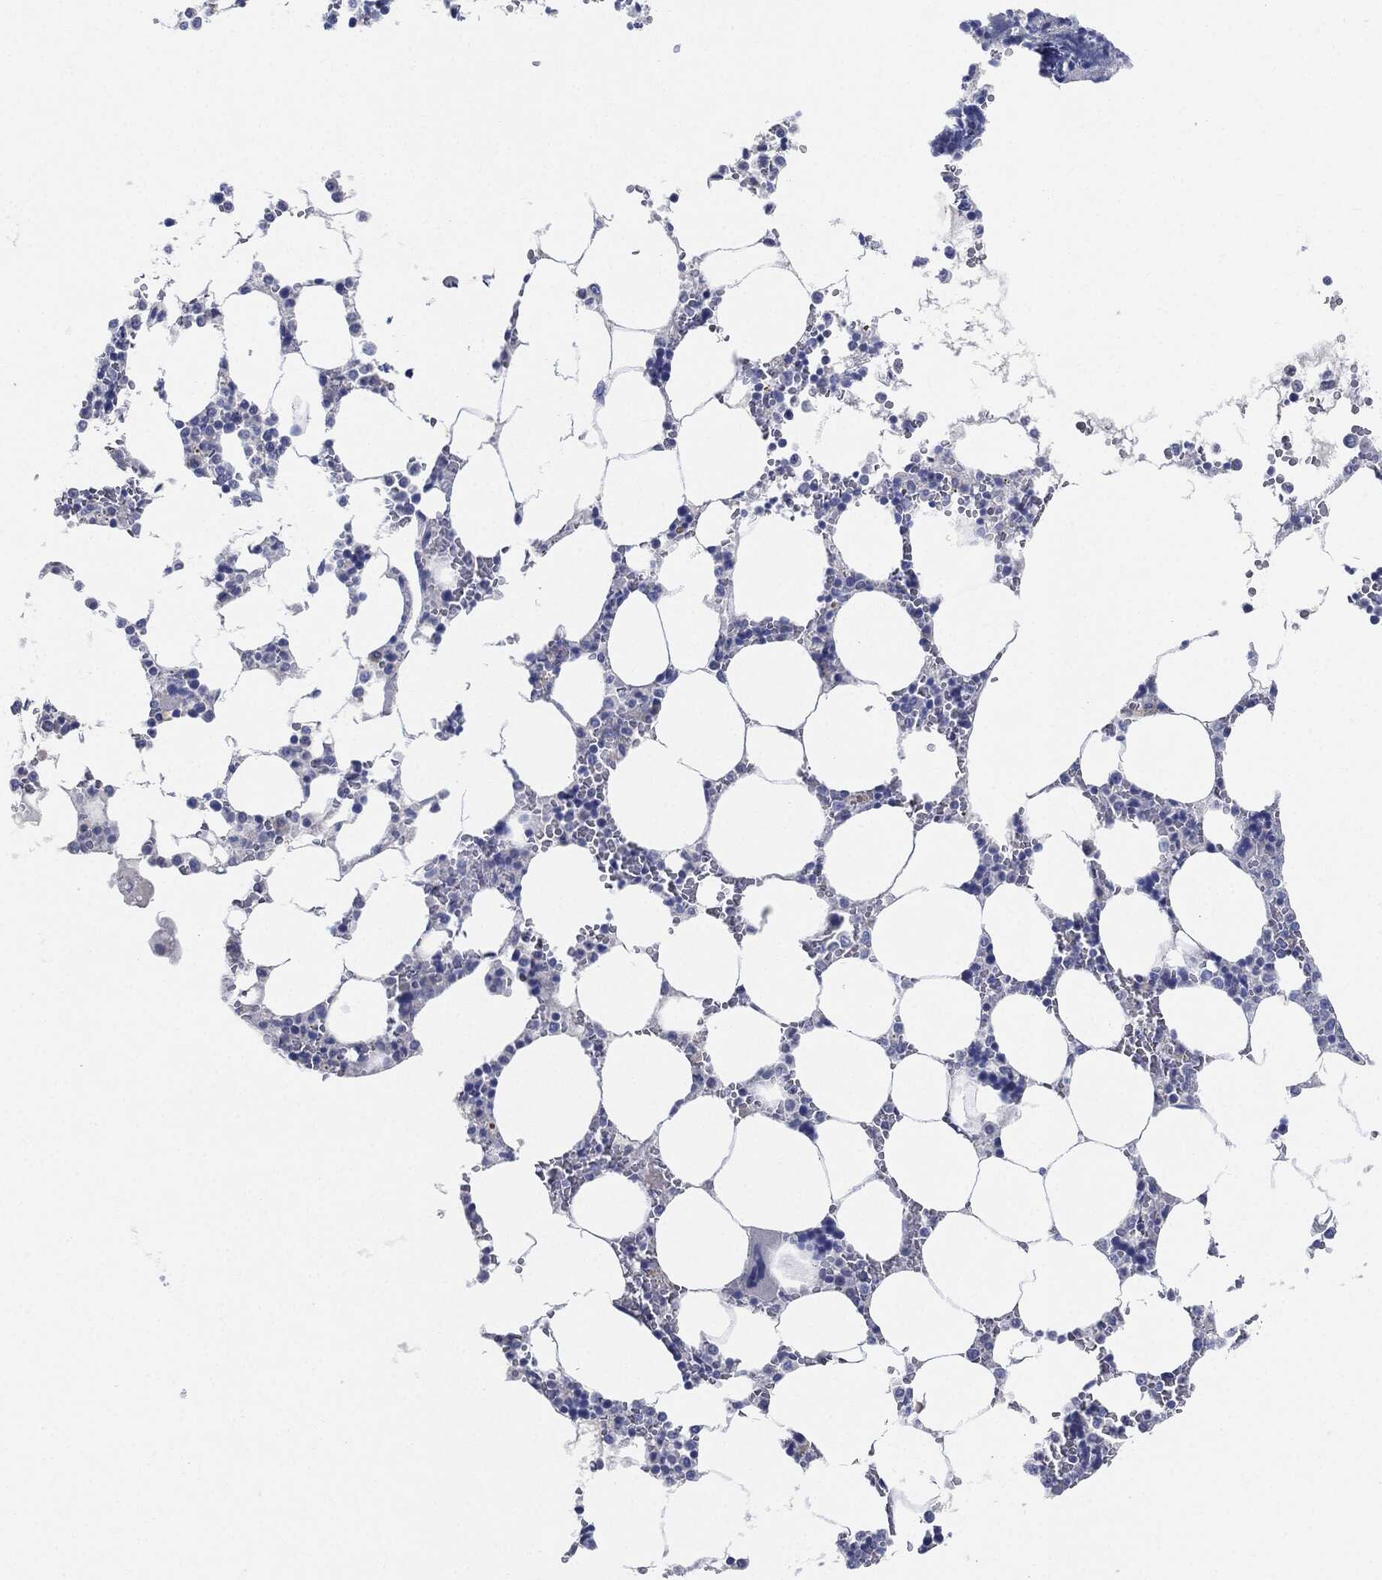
{"staining": {"intensity": "negative", "quantity": "none", "location": "none"}, "tissue": "bone marrow", "cell_type": "Hematopoietic cells", "image_type": "normal", "snomed": [{"axis": "morphology", "description": "Normal tissue, NOS"}, {"axis": "topography", "description": "Bone marrow"}], "caption": "Photomicrograph shows no significant protein expression in hematopoietic cells of normal bone marrow.", "gene": "AFP", "patient": {"sex": "male", "age": 64}}